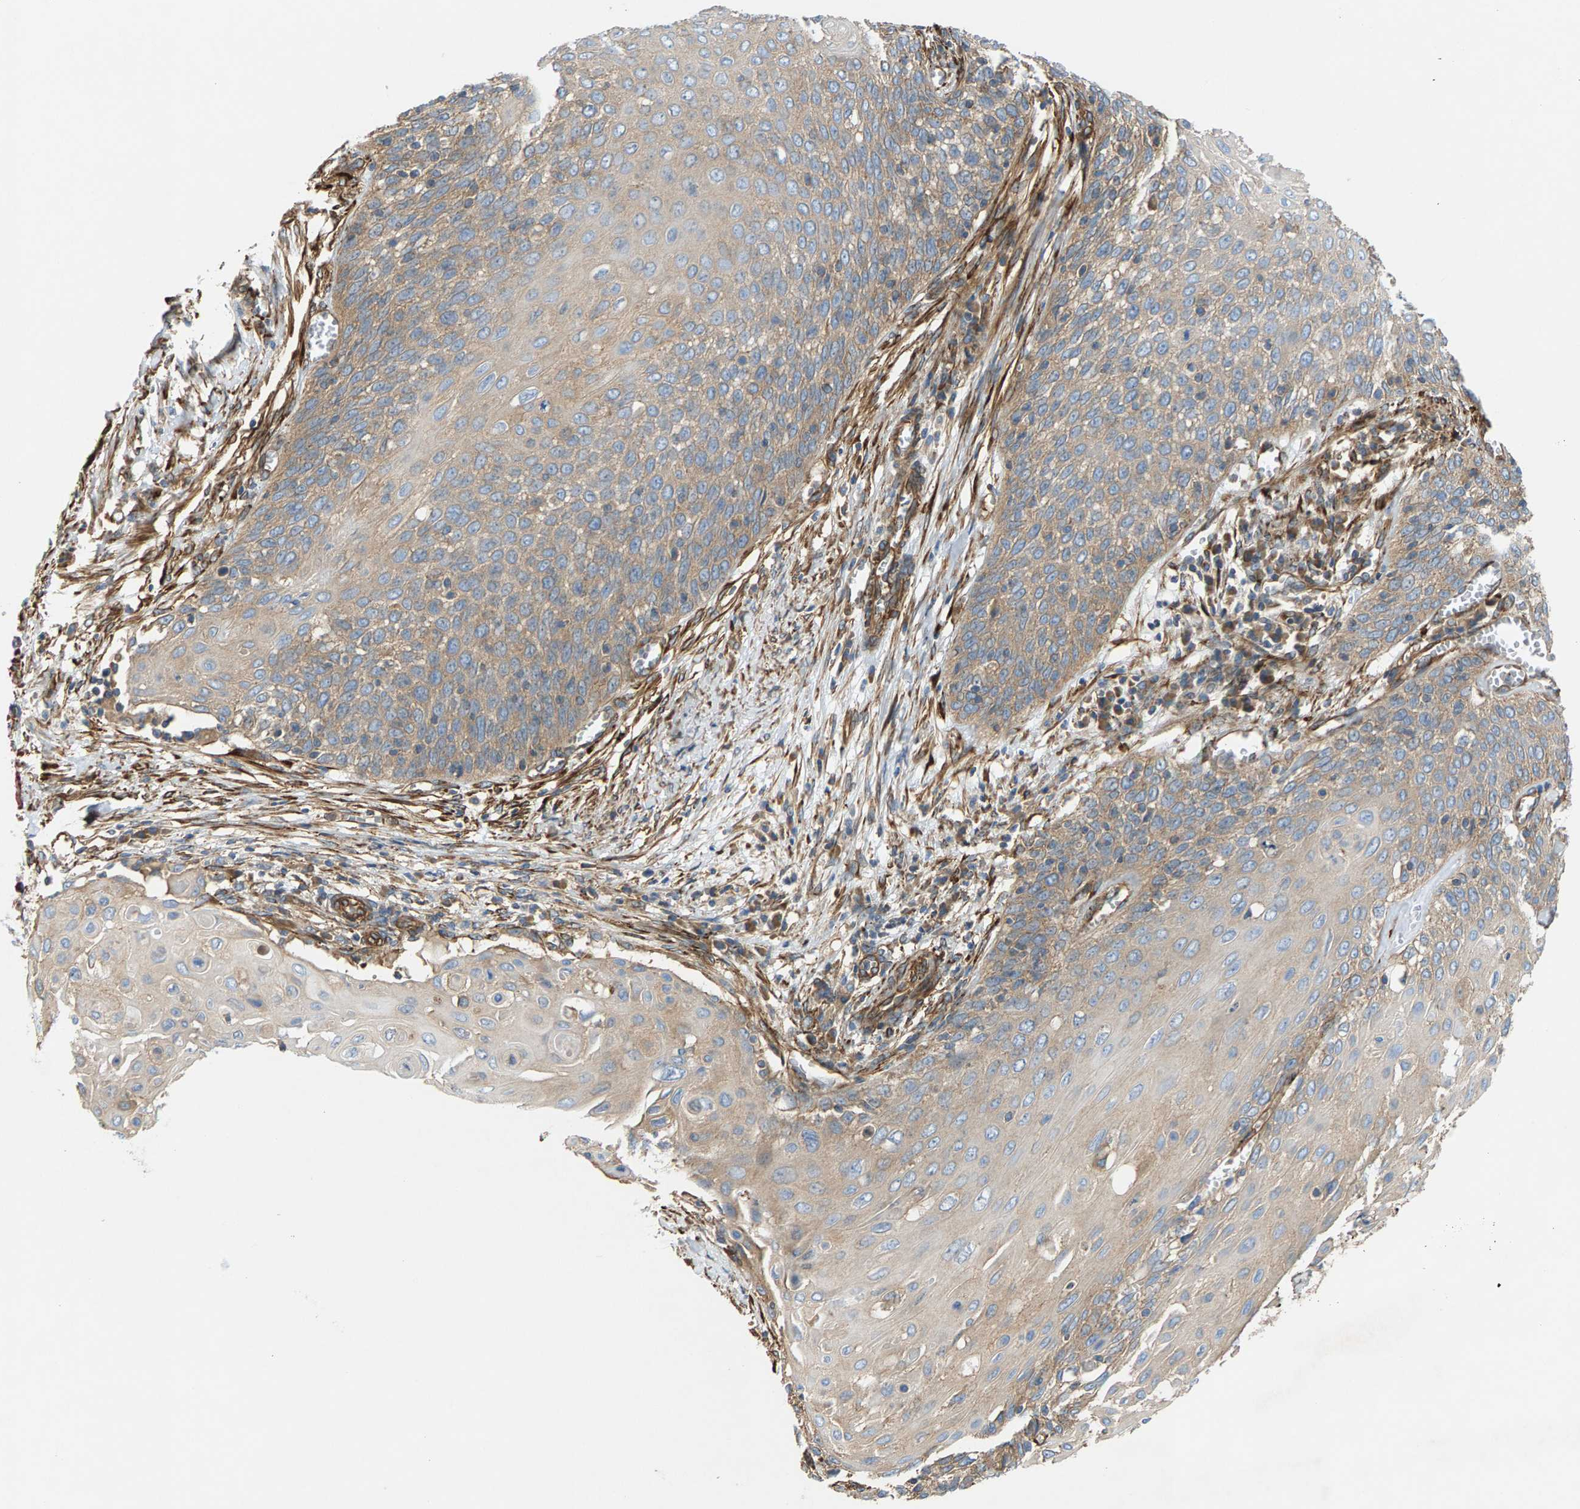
{"staining": {"intensity": "weak", "quantity": "25%-75%", "location": "cytoplasmic/membranous"}, "tissue": "cervical cancer", "cell_type": "Tumor cells", "image_type": "cancer", "snomed": [{"axis": "morphology", "description": "Squamous cell carcinoma, NOS"}, {"axis": "topography", "description": "Cervix"}], "caption": "Tumor cells reveal low levels of weak cytoplasmic/membranous positivity in approximately 25%-75% of cells in squamous cell carcinoma (cervical).", "gene": "PDCL", "patient": {"sex": "female", "age": 39}}